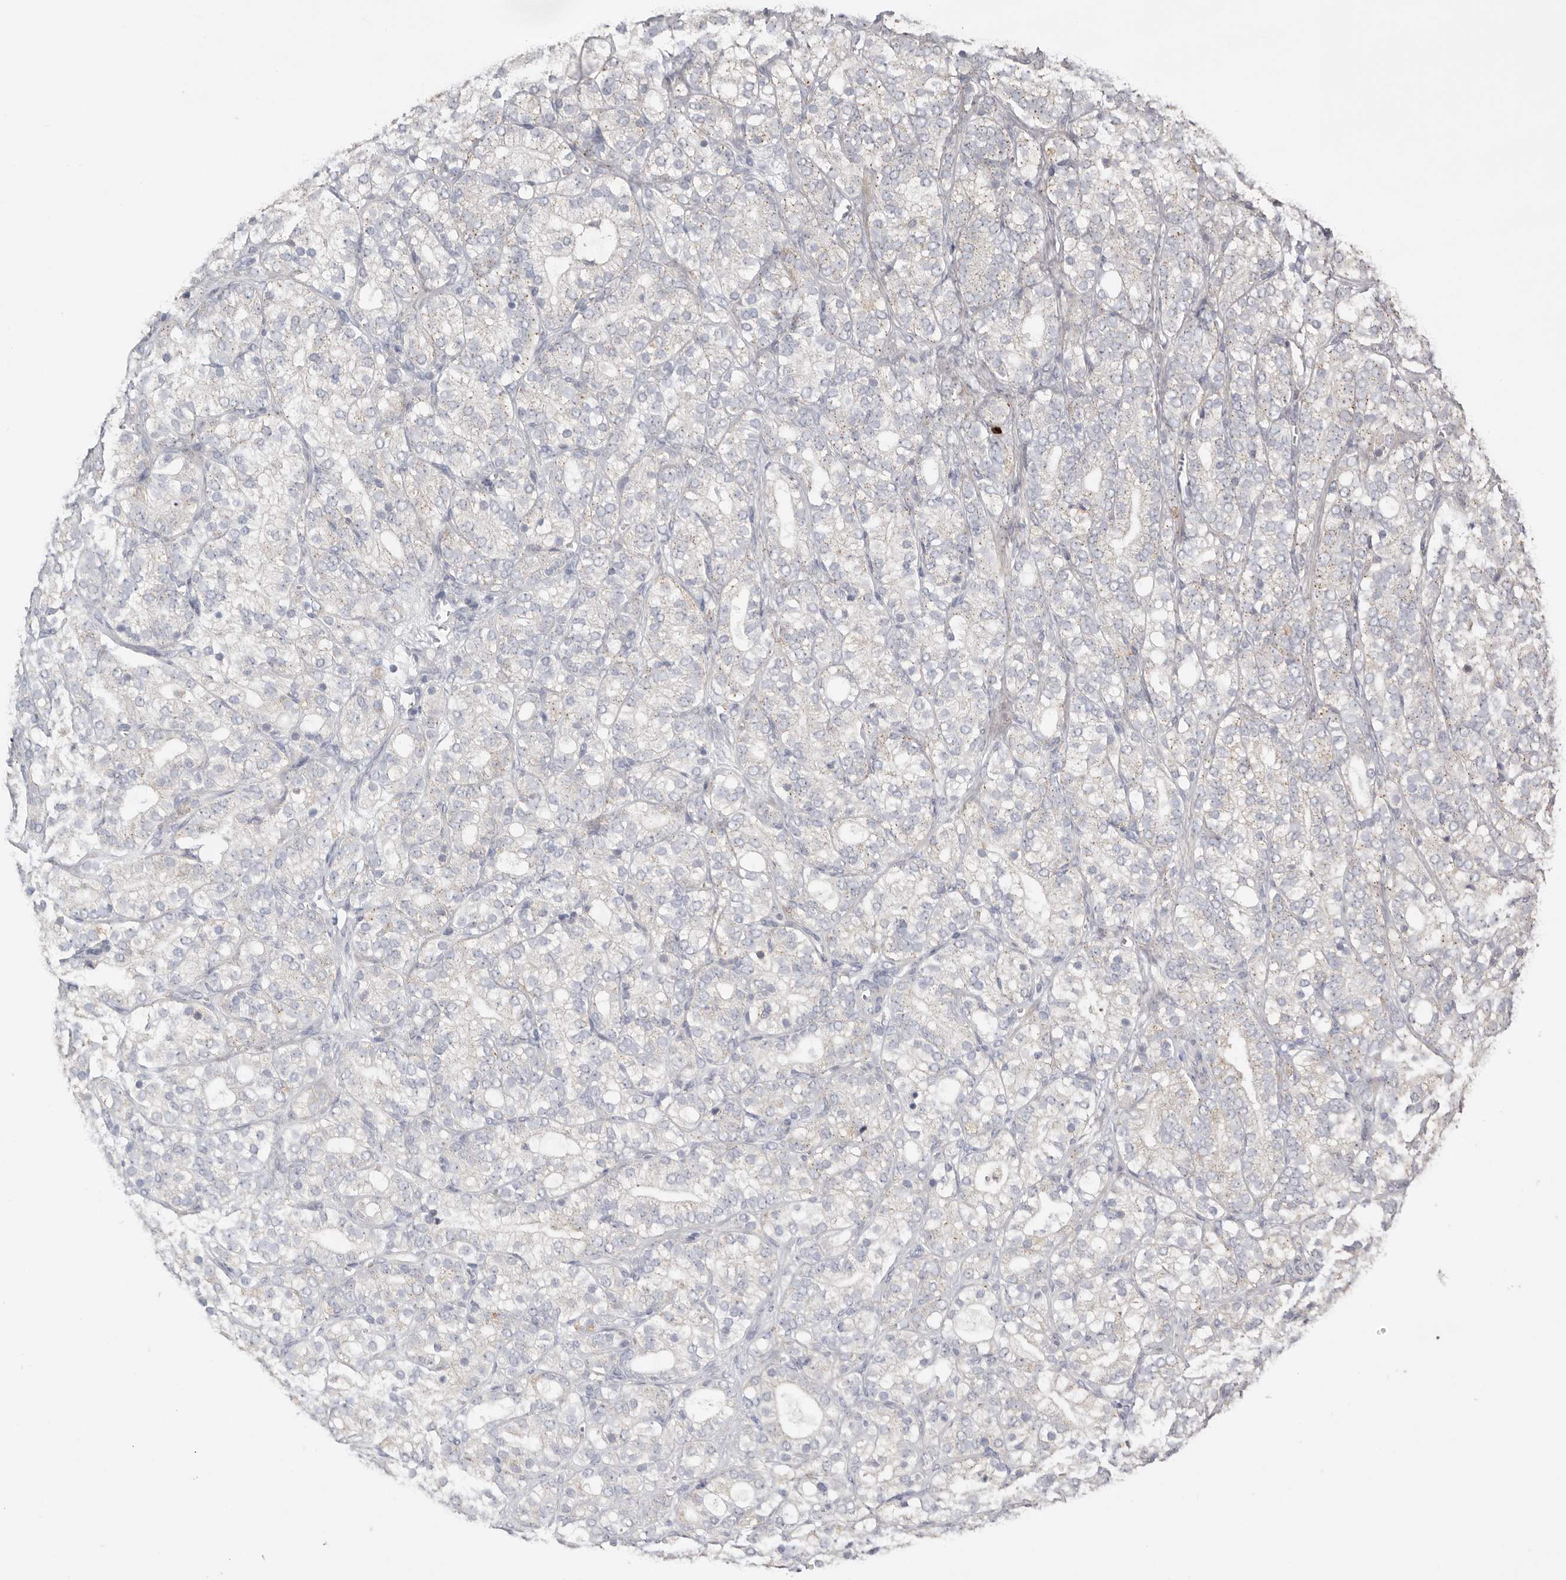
{"staining": {"intensity": "negative", "quantity": "none", "location": "none"}, "tissue": "prostate cancer", "cell_type": "Tumor cells", "image_type": "cancer", "snomed": [{"axis": "morphology", "description": "Adenocarcinoma, High grade"}, {"axis": "topography", "description": "Prostate"}], "caption": "High magnification brightfield microscopy of high-grade adenocarcinoma (prostate) stained with DAB (brown) and counterstained with hematoxylin (blue): tumor cells show no significant expression.", "gene": "MSRB2", "patient": {"sex": "male", "age": 57}}